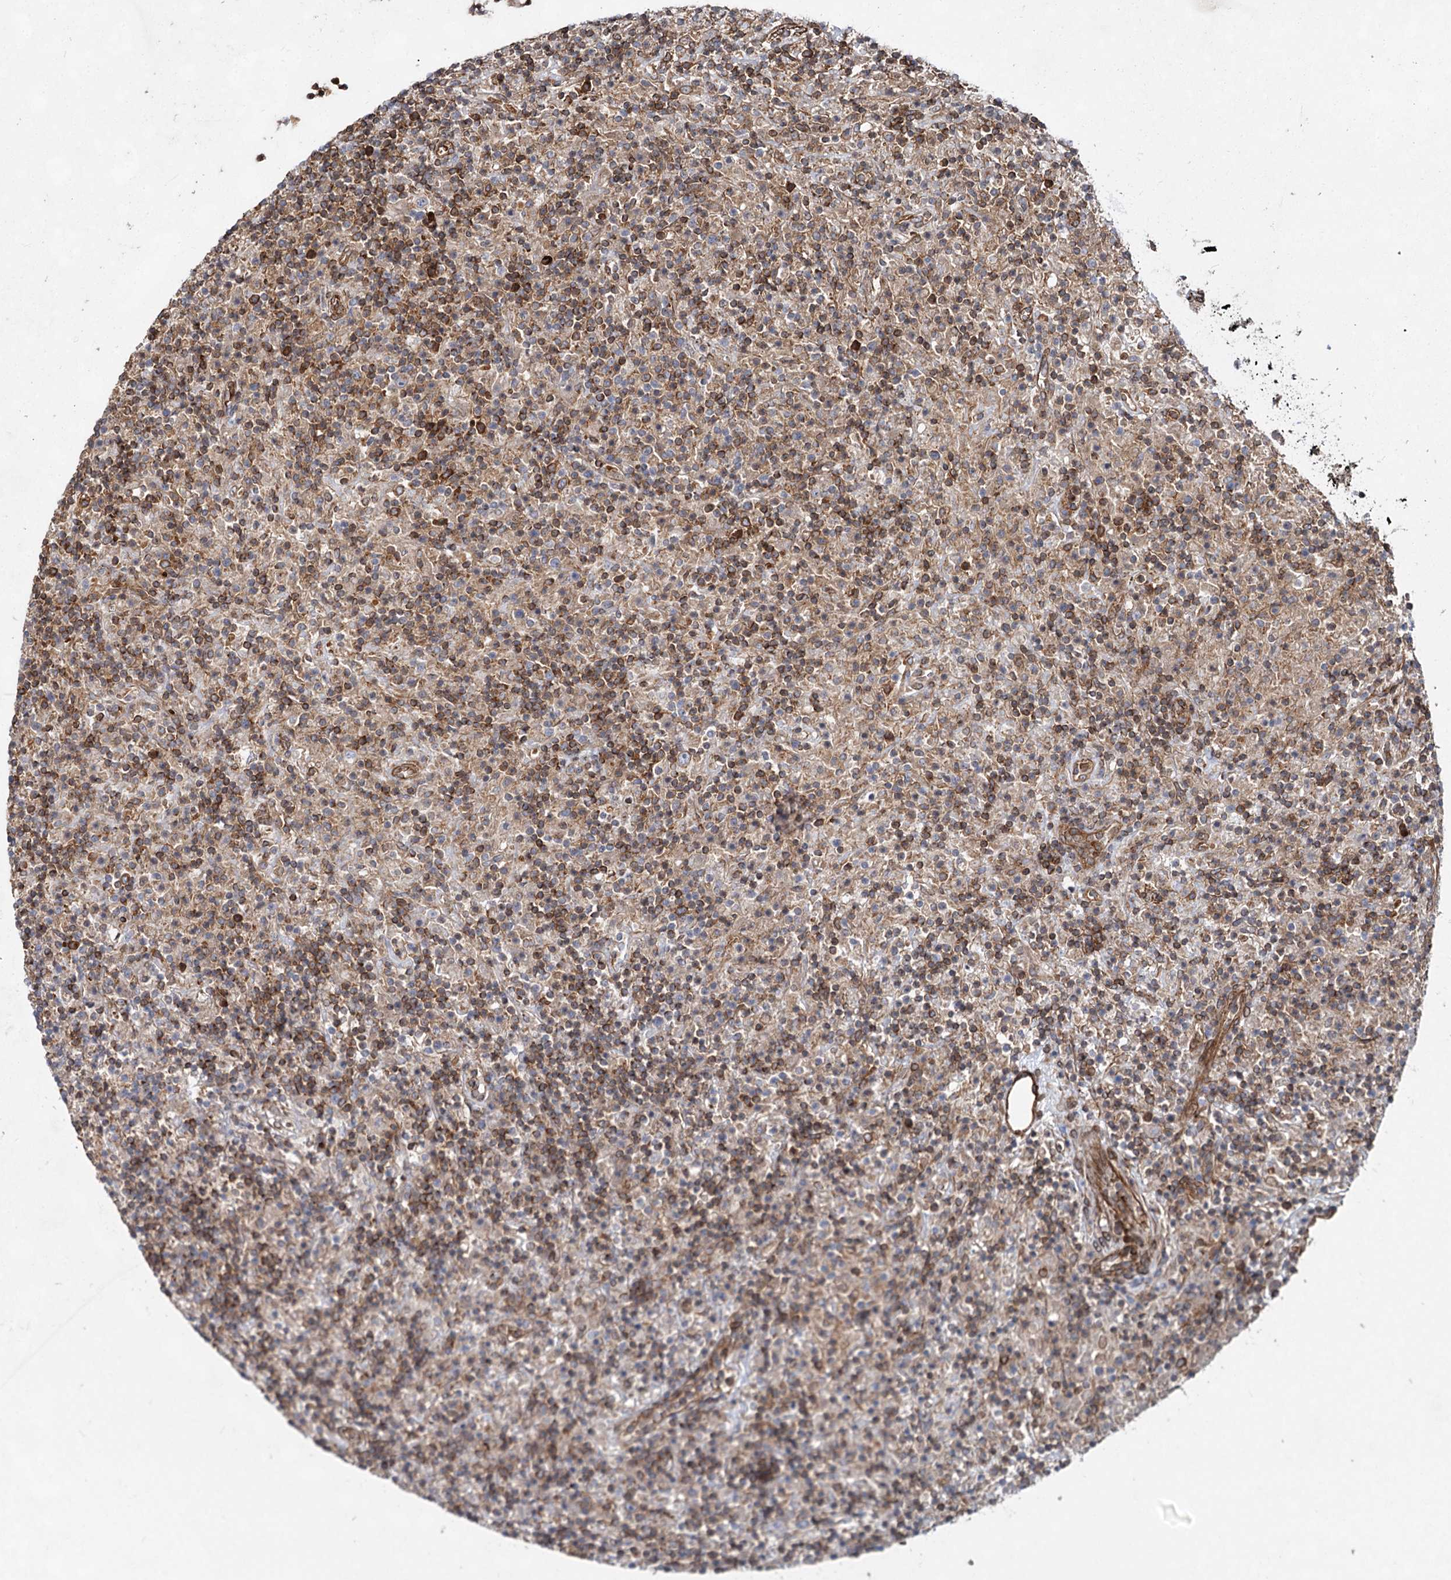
{"staining": {"intensity": "moderate", "quantity": "<25%", "location": "cytoplasmic/membranous"}, "tissue": "lymphoma", "cell_type": "Tumor cells", "image_type": "cancer", "snomed": [{"axis": "morphology", "description": "Hodgkin's disease, NOS"}, {"axis": "topography", "description": "Lymph node"}], "caption": "Lymphoma was stained to show a protein in brown. There is low levels of moderate cytoplasmic/membranous expression in about <25% of tumor cells.", "gene": "IQSEC1", "patient": {"sex": "male", "age": 70}}